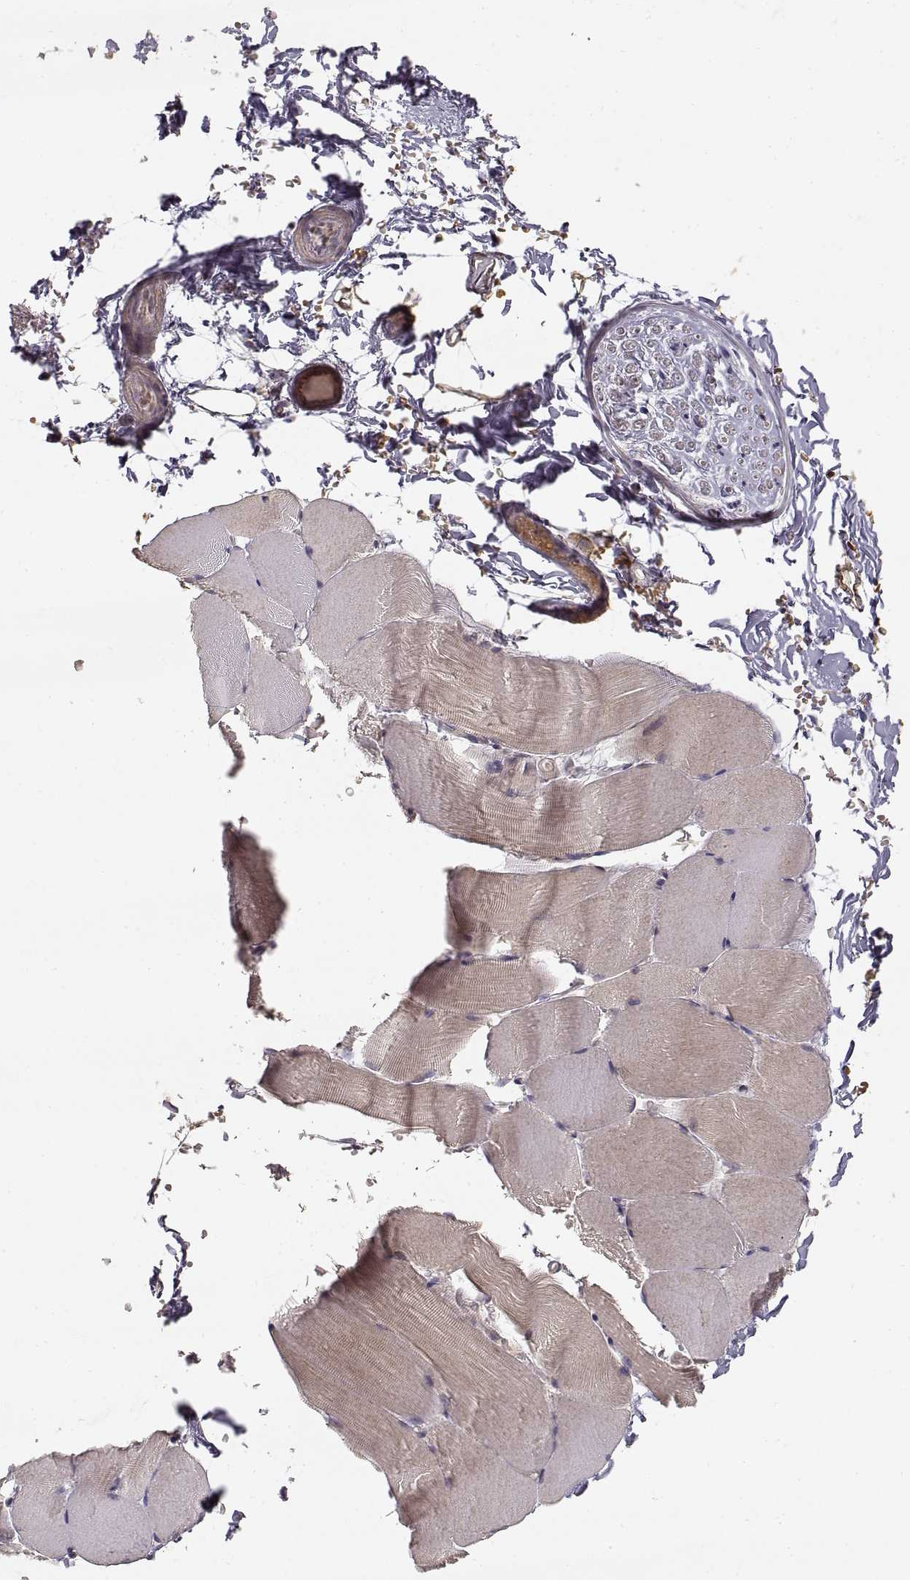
{"staining": {"intensity": "weak", "quantity": "25%-75%", "location": "cytoplasmic/membranous"}, "tissue": "skeletal muscle", "cell_type": "Myocytes", "image_type": "normal", "snomed": [{"axis": "morphology", "description": "Normal tissue, NOS"}, {"axis": "topography", "description": "Skeletal muscle"}], "caption": "Brown immunohistochemical staining in unremarkable human skeletal muscle demonstrates weak cytoplasmic/membranous staining in about 25%-75% of myocytes. (brown staining indicates protein expression, while blue staining denotes nuclei).", "gene": "LAMC2", "patient": {"sex": "female", "age": 37}}